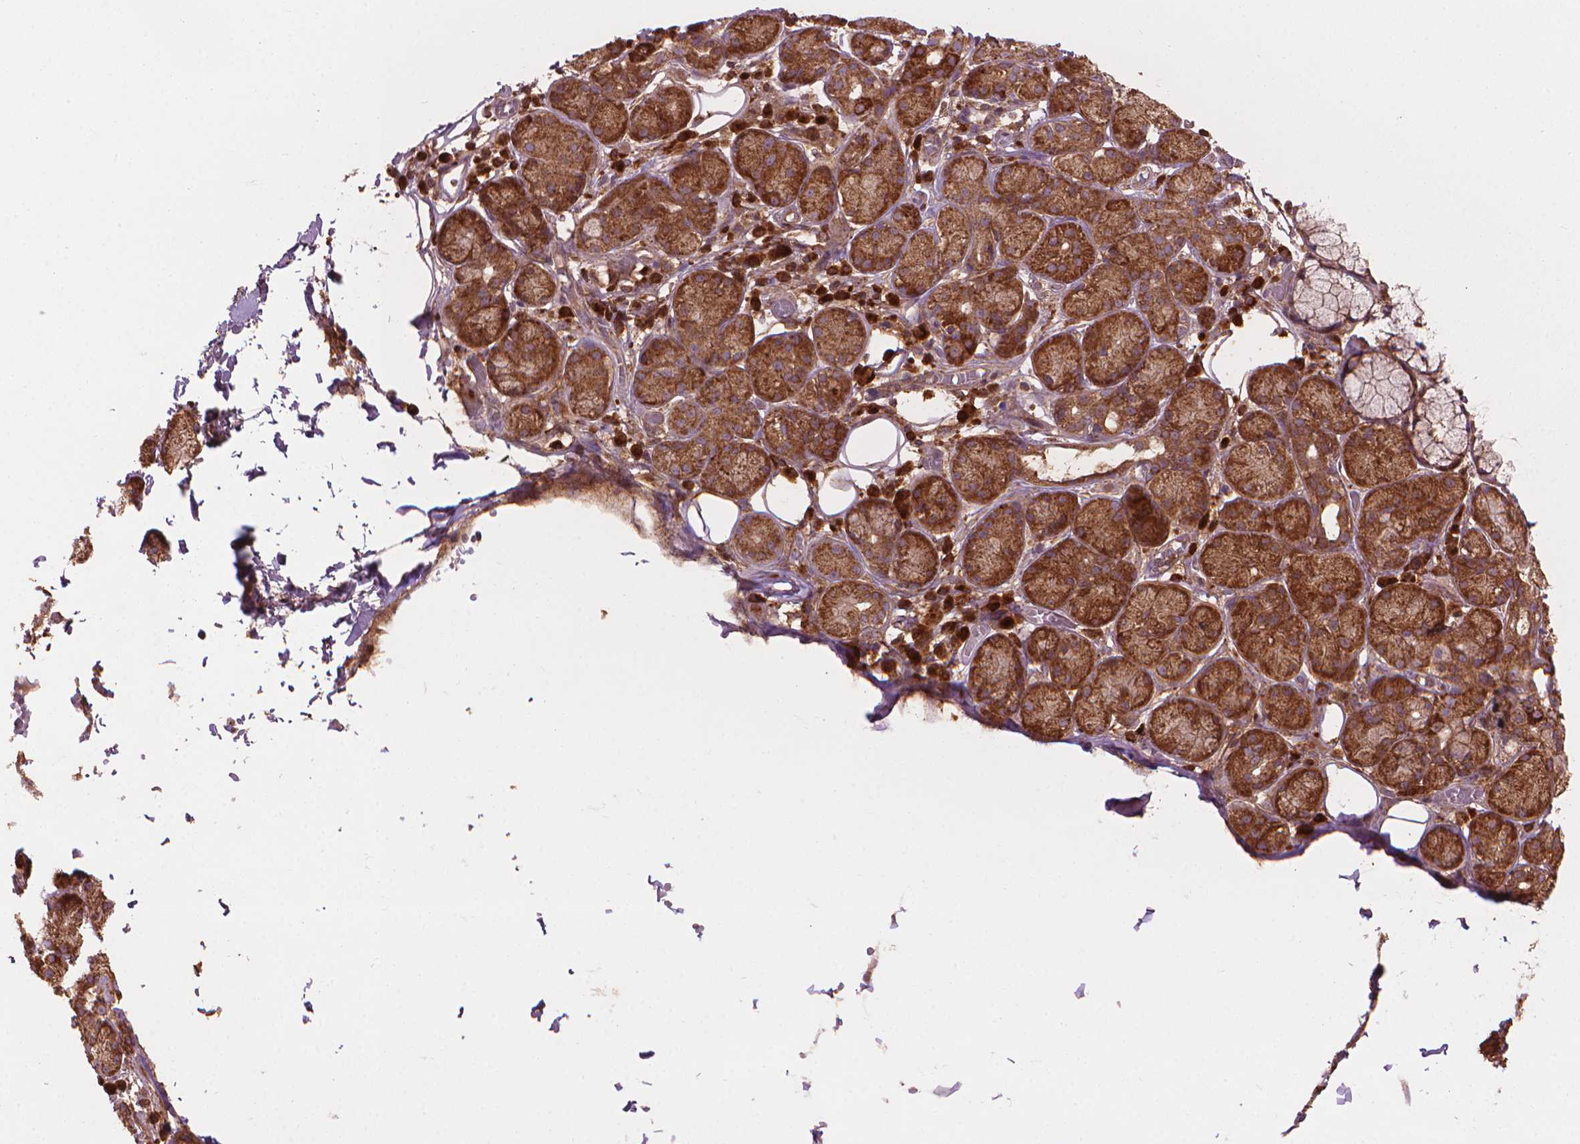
{"staining": {"intensity": "moderate", "quantity": ">75%", "location": "cytoplasmic/membranous"}, "tissue": "salivary gland", "cell_type": "Glandular cells", "image_type": "normal", "snomed": [{"axis": "morphology", "description": "Normal tissue, NOS"}, {"axis": "topography", "description": "Salivary gland"}, {"axis": "topography", "description": "Peripheral nerve tissue"}], "caption": "A brown stain shows moderate cytoplasmic/membranous staining of a protein in glandular cells of unremarkable human salivary gland. (IHC, brightfield microscopy, high magnification).", "gene": "VARS2", "patient": {"sex": "male", "age": 71}}